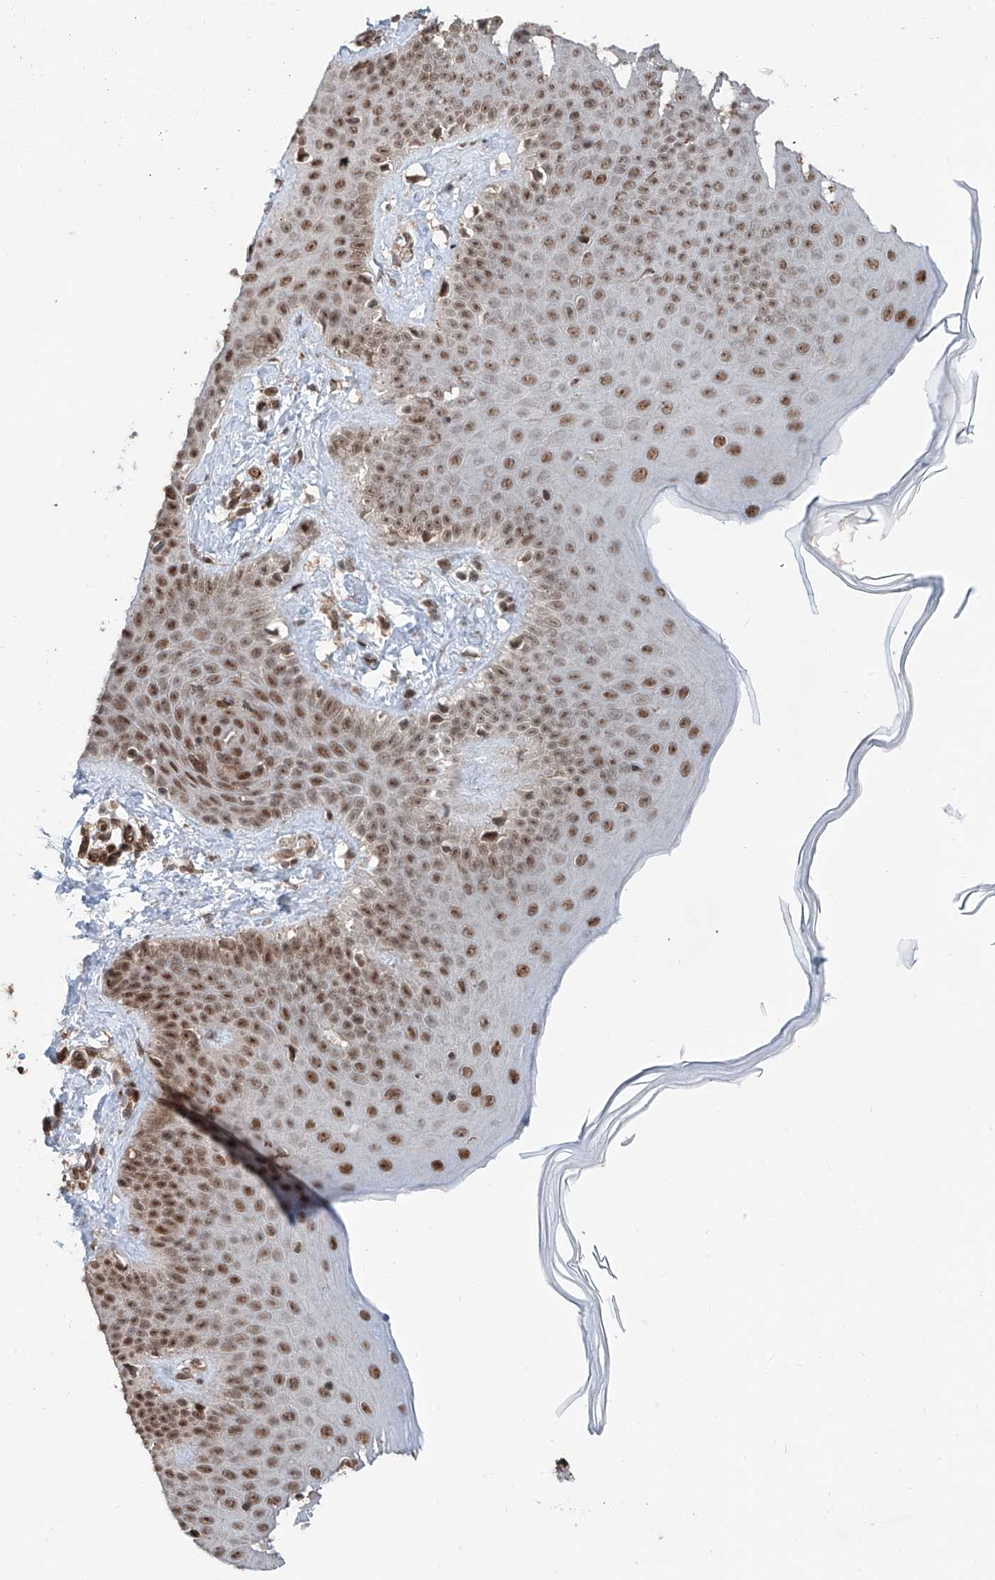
{"staining": {"intensity": "weak", "quantity": ">75%", "location": "nuclear"}, "tissue": "skin", "cell_type": "Fibroblasts", "image_type": "normal", "snomed": [{"axis": "morphology", "description": "Normal tissue, NOS"}, {"axis": "topography", "description": "Skin"}], "caption": "DAB (3,3'-diaminobenzidine) immunohistochemical staining of benign human skin shows weak nuclear protein positivity in approximately >75% of fibroblasts. (DAB (3,3'-diaminobenzidine) IHC, brown staining for protein, blue staining for nuclei).", "gene": "SDE2", "patient": {"sex": "male", "age": 52}}